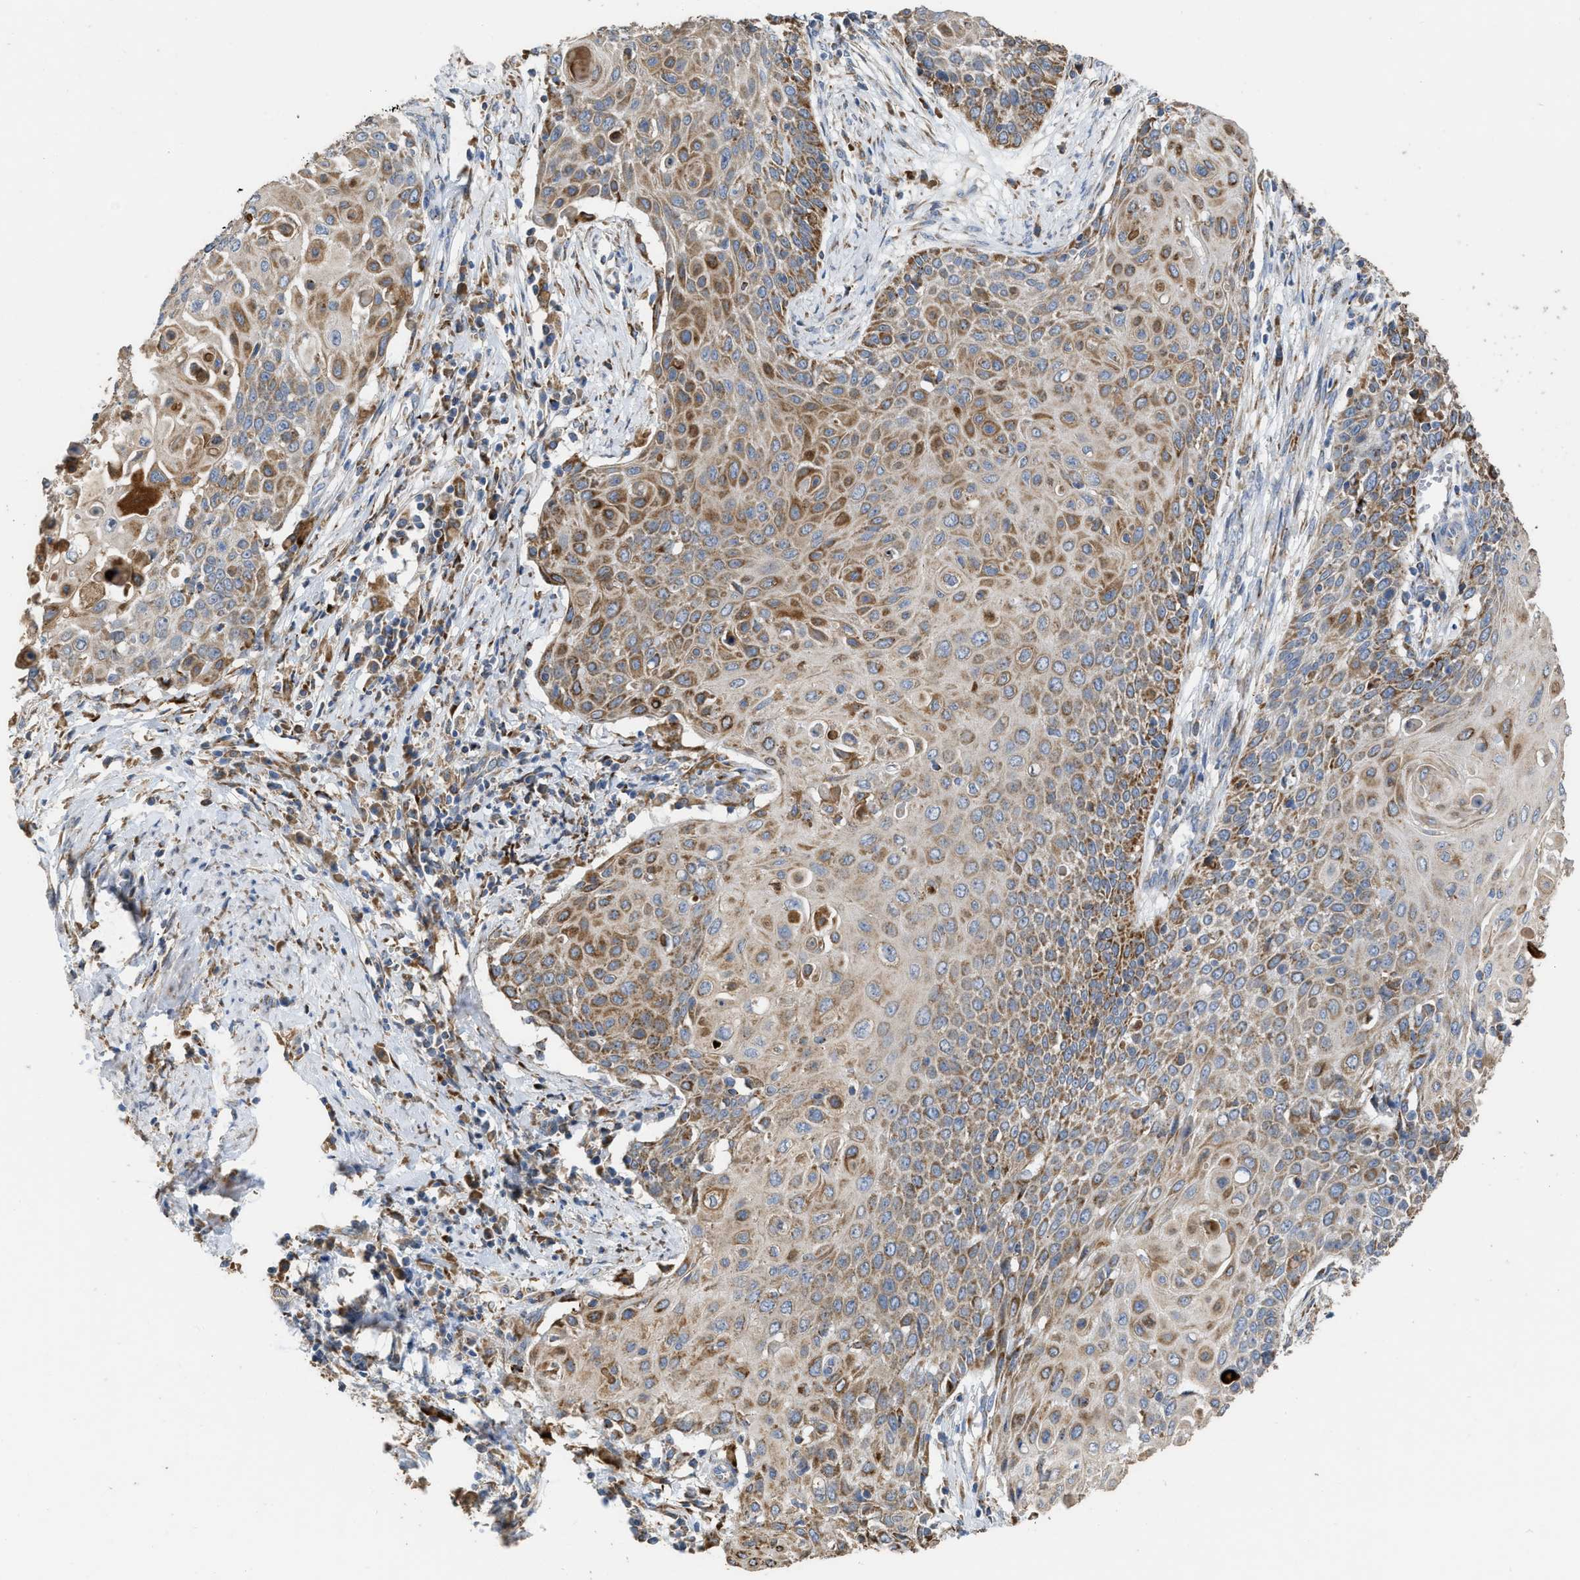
{"staining": {"intensity": "moderate", "quantity": ">75%", "location": "cytoplasmic/membranous"}, "tissue": "cervical cancer", "cell_type": "Tumor cells", "image_type": "cancer", "snomed": [{"axis": "morphology", "description": "Squamous cell carcinoma, NOS"}, {"axis": "topography", "description": "Cervix"}], "caption": "Tumor cells show medium levels of moderate cytoplasmic/membranous staining in about >75% of cells in squamous cell carcinoma (cervical). The protein is stained brown, and the nuclei are stained in blue (DAB IHC with brightfield microscopy, high magnification).", "gene": "AK2", "patient": {"sex": "female", "age": 39}}